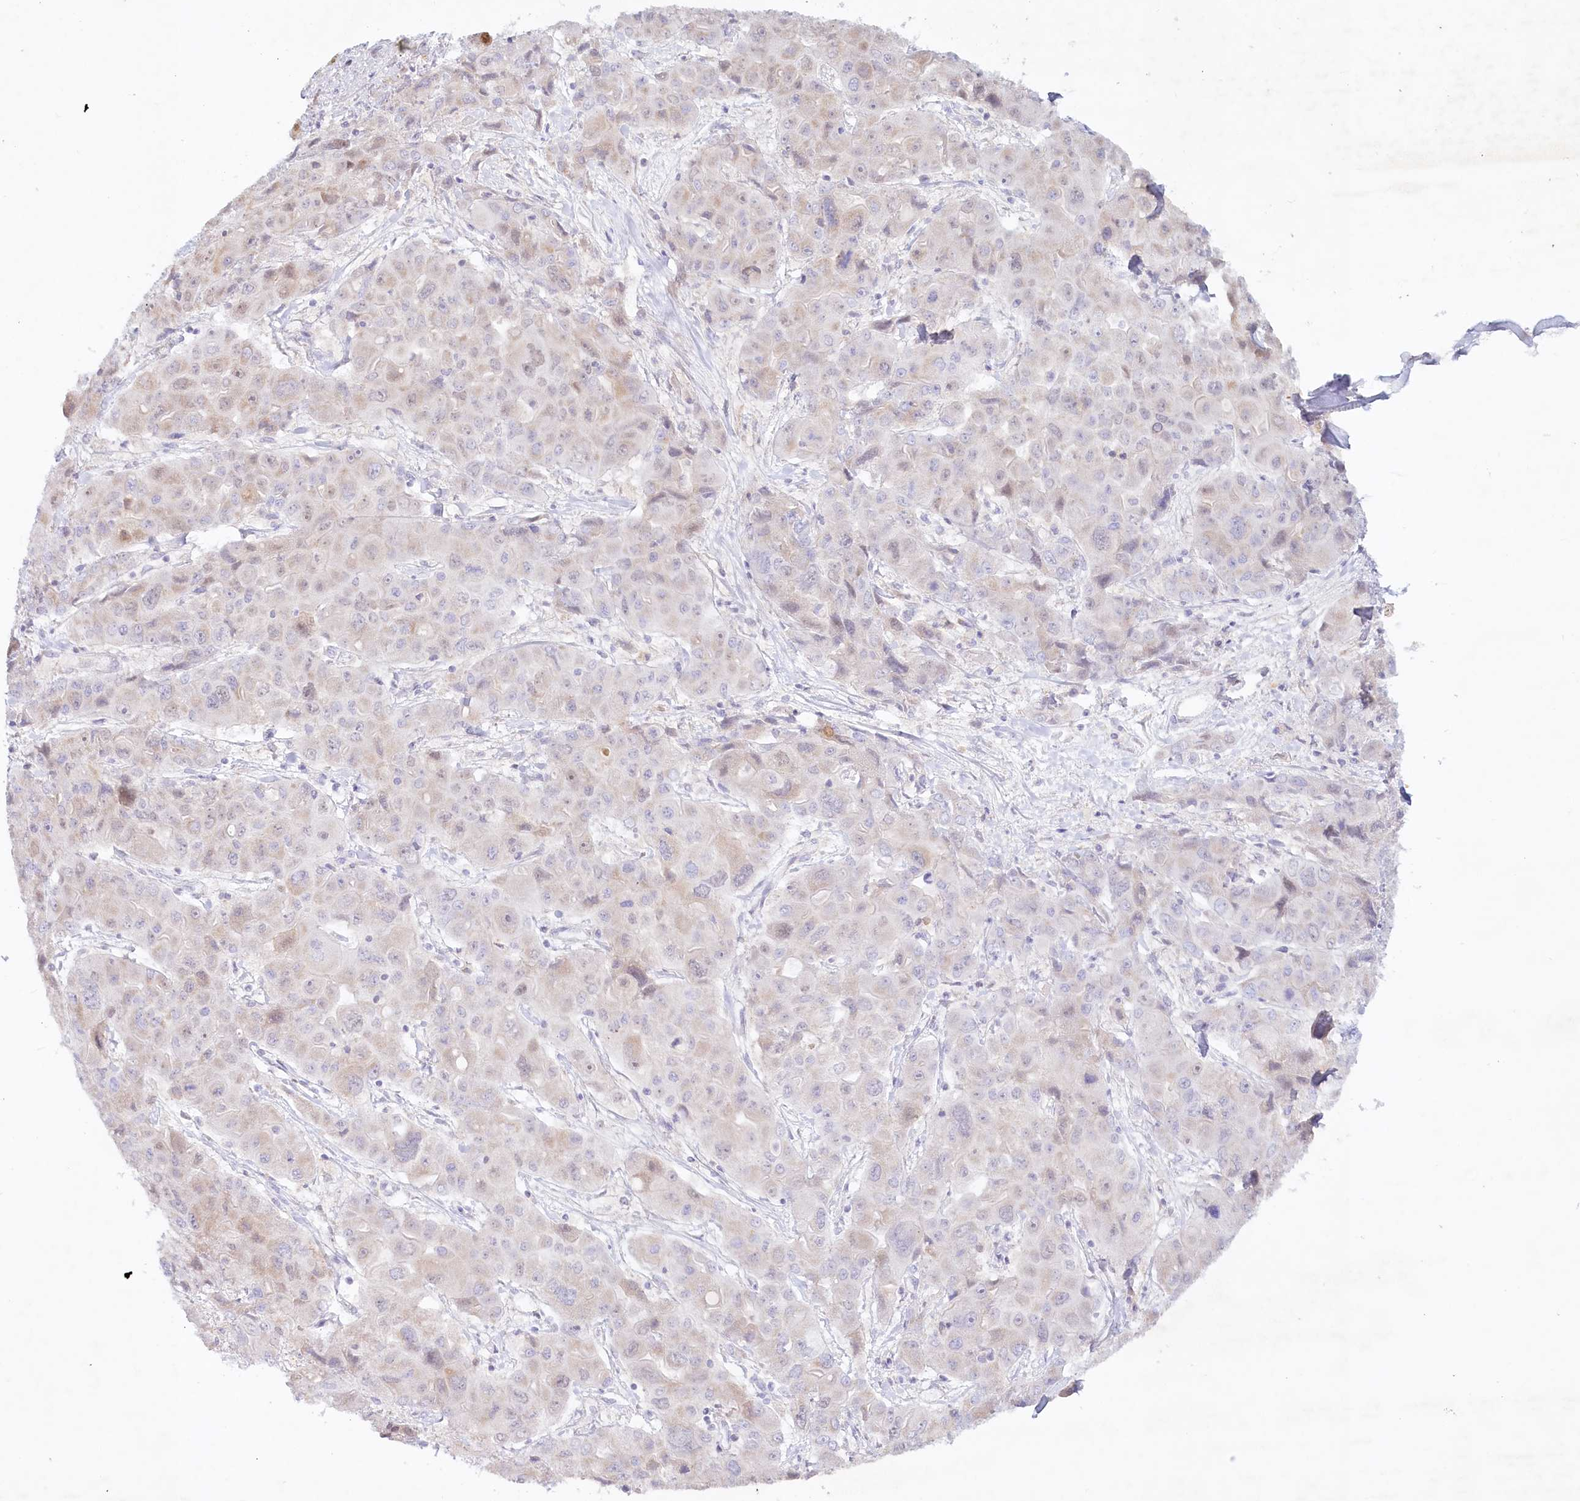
{"staining": {"intensity": "weak", "quantity": "<25%", "location": "cytoplasmic/membranous"}, "tissue": "liver cancer", "cell_type": "Tumor cells", "image_type": "cancer", "snomed": [{"axis": "morphology", "description": "Cholangiocarcinoma"}, {"axis": "topography", "description": "Liver"}], "caption": "Tumor cells are negative for brown protein staining in liver cancer.", "gene": "PSAPL1", "patient": {"sex": "male", "age": 67}}